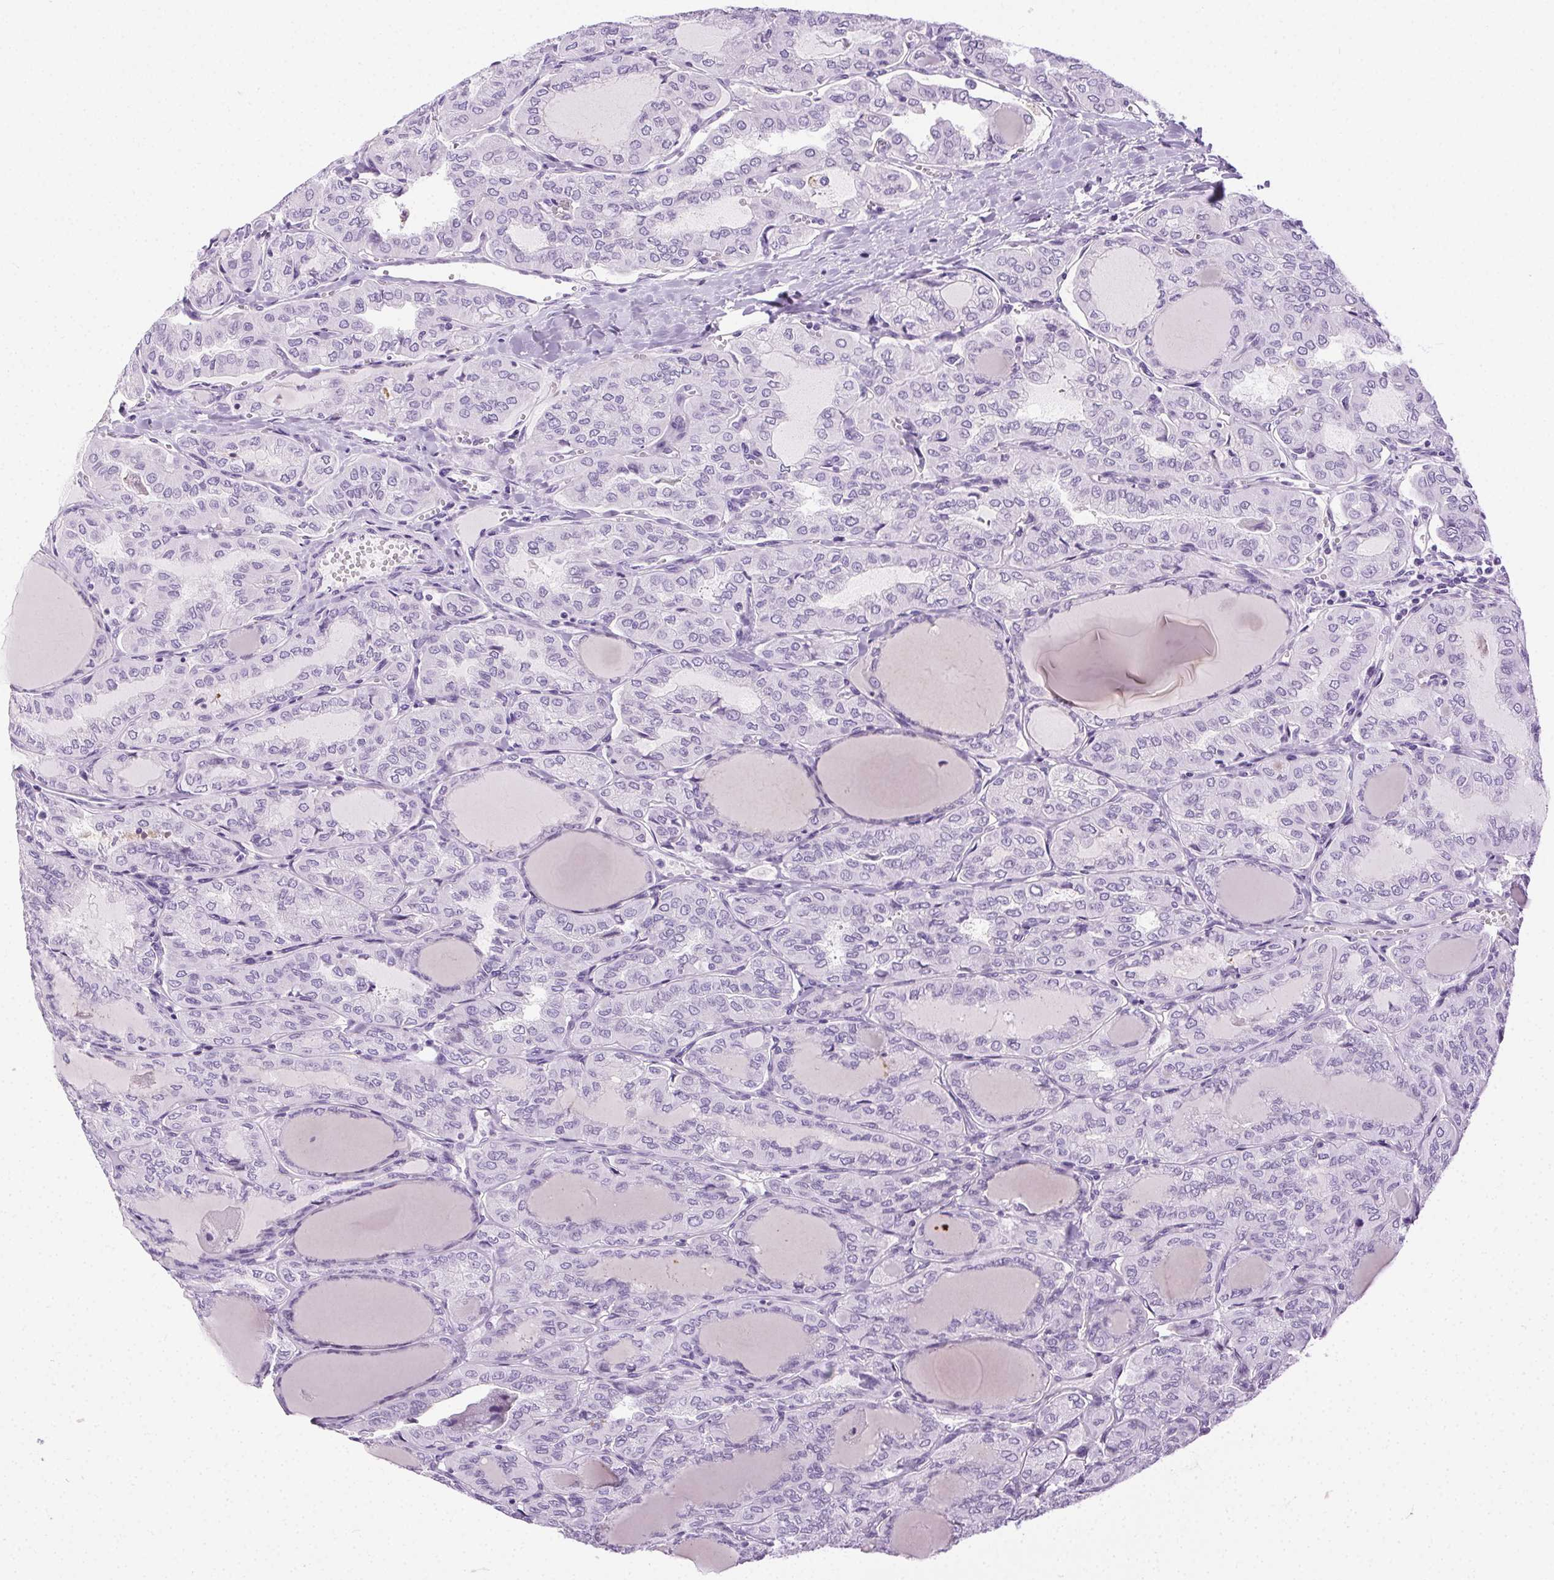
{"staining": {"intensity": "negative", "quantity": "none", "location": "none"}, "tissue": "thyroid cancer", "cell_type": "Tumor cells", "image_type": "cancer", "snomed": [{"axis": "morphology", "description": "Papillary adenocarcinoma, NOS"}, {"axis": "topography", "description": "Thyroid gland"}], "caption": "IHC image of papillary adenocarcinoma (thyroid) stained for a protein (brown), which demonstrates no staining in tumor cells.", "gene": "C20orf85", "patient": {"sex": "male", "age": 20}}